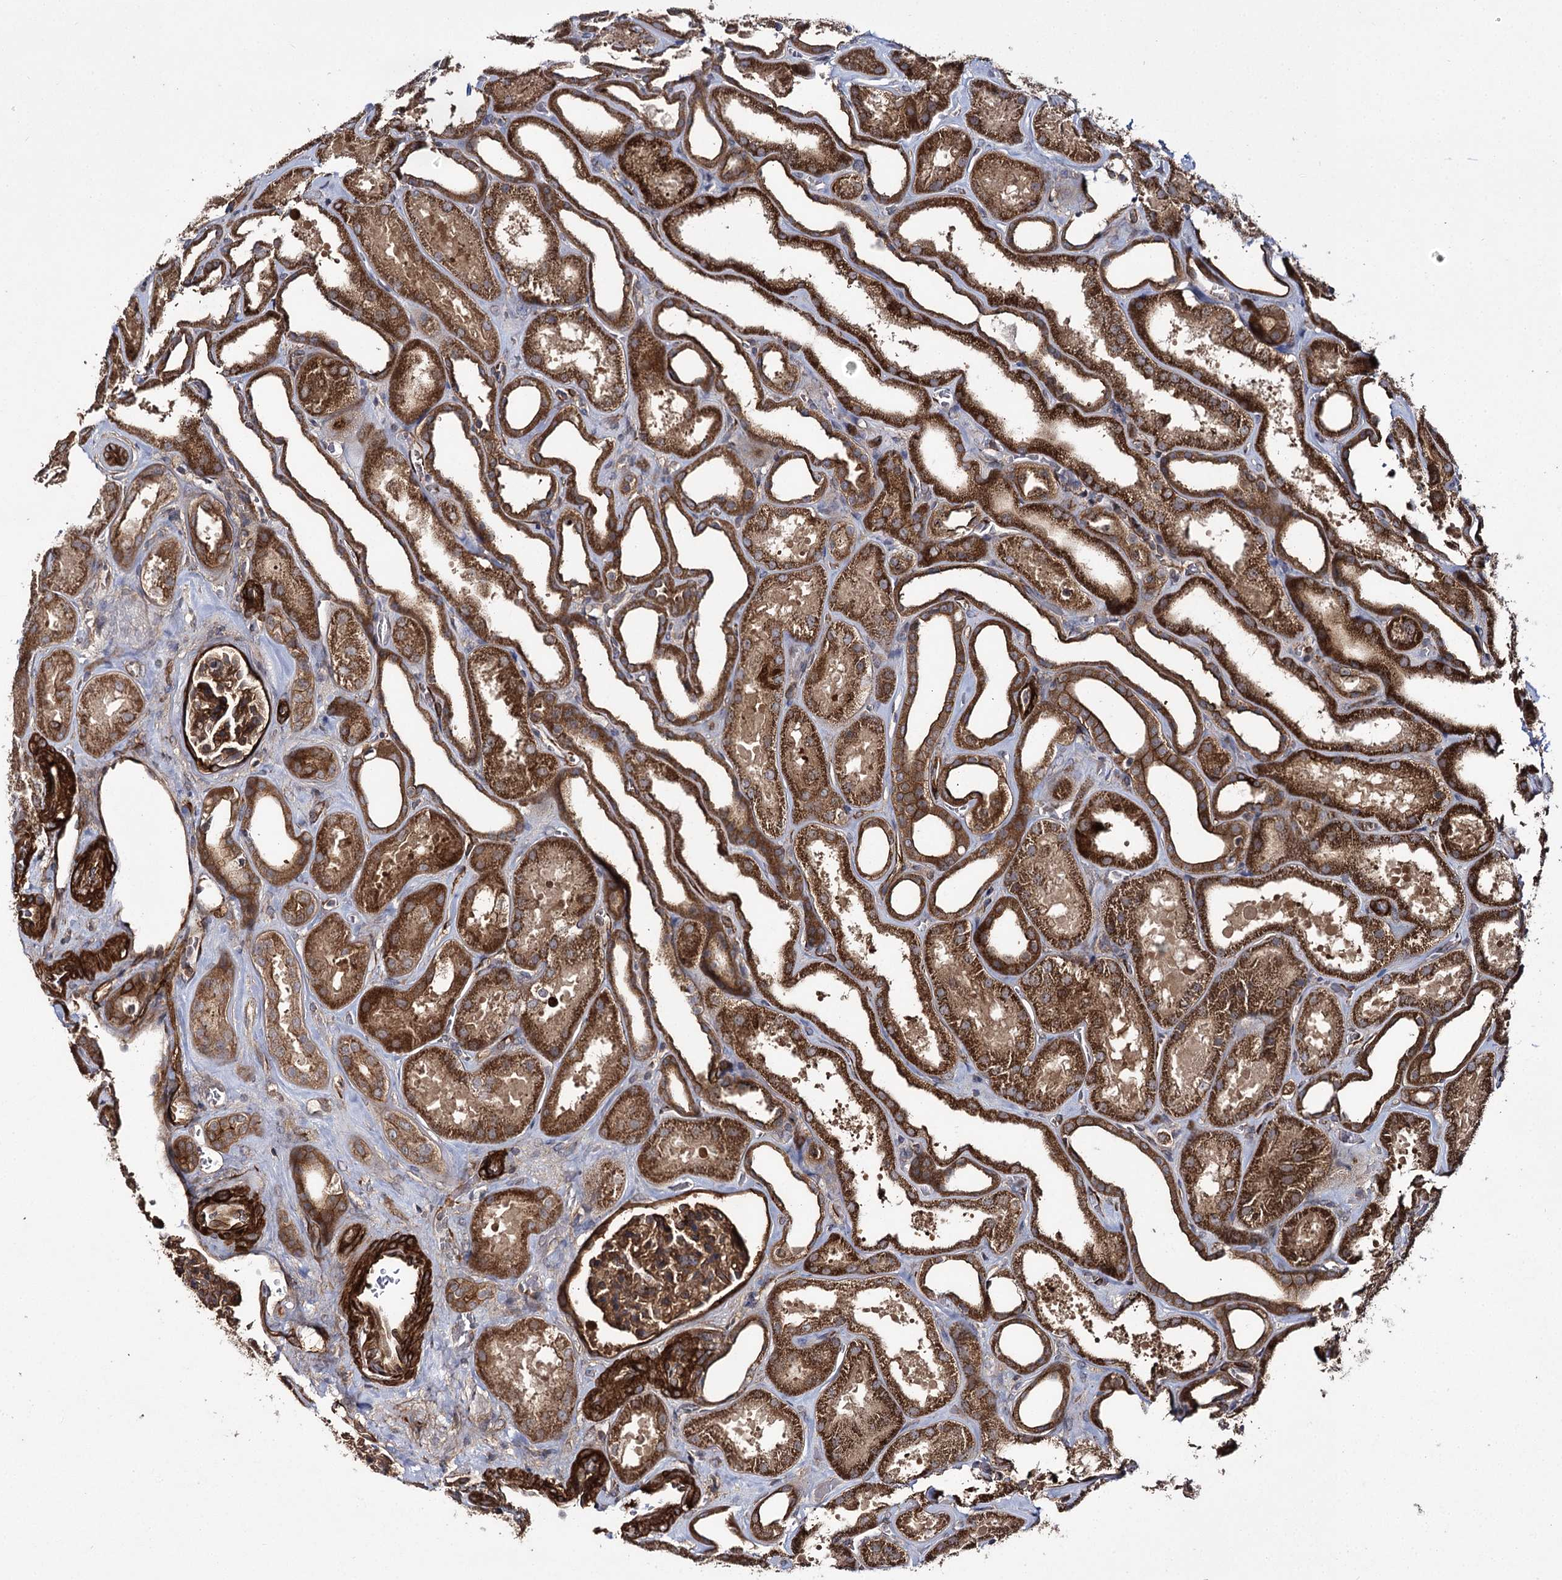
{"staining": {"intensity": "moderate", "quantity": ">75%", "location": "cytoplasmic/membranous"}, "tissue": "kidney", "cell_type": "Cells in glomeruli", "image_type": "normal", "snomed": [{"axis": "morphology", "description": "Normal tissue, NOS"}, {"axis": "morphology", "description": "Adenocarcinoma, NOS"}, {"axis": "topography", "description": "Kidney"}], "caption": "The photomicrograph displays staining of normal kidney, revealing moderate cytoplasmic/membranous protein staining (brown color) within cells in glomeruli.", "gene": "MYO1C", "patient": {"sex": "female", "age": 68}}